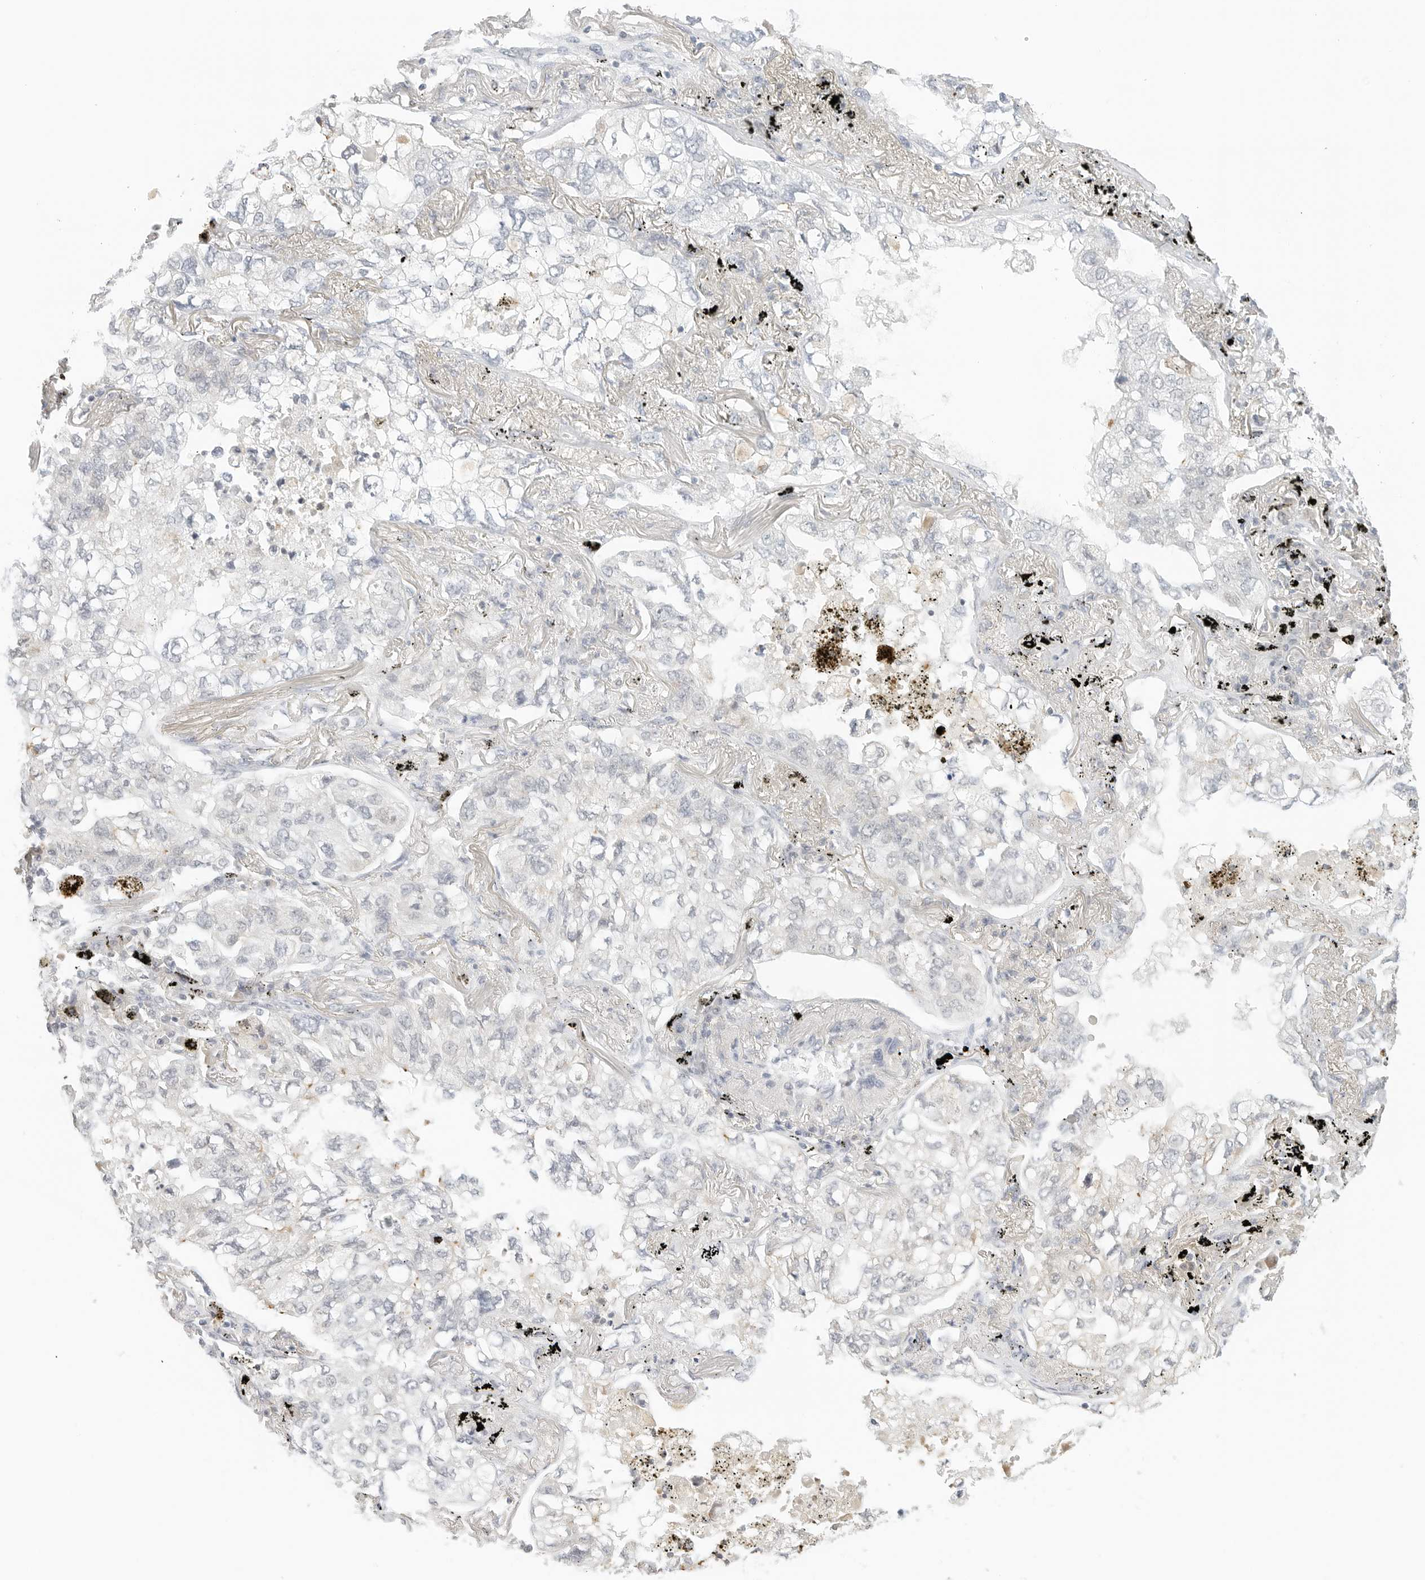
{"staining": {"intensity": "negative", "quantity": "none", "location": "none"}, "tissue": "lung cancer", "cell_type": "Tumor cells", "image_type": "cancer", "snomed": [{"axis": "morphology", "description": "Adenocarcinoma, NOS"}, {"axis": "topography", "description": "Lung"}], "caption": "IHC photomicrograph of neoplastic tissue: lung cancer stained with DAB (3,3'-diaminobenzidine) reveals no significant protein staining in tumor cells.", "gene": "NEO1", "patient": {"sex": "male", "age": 65}}